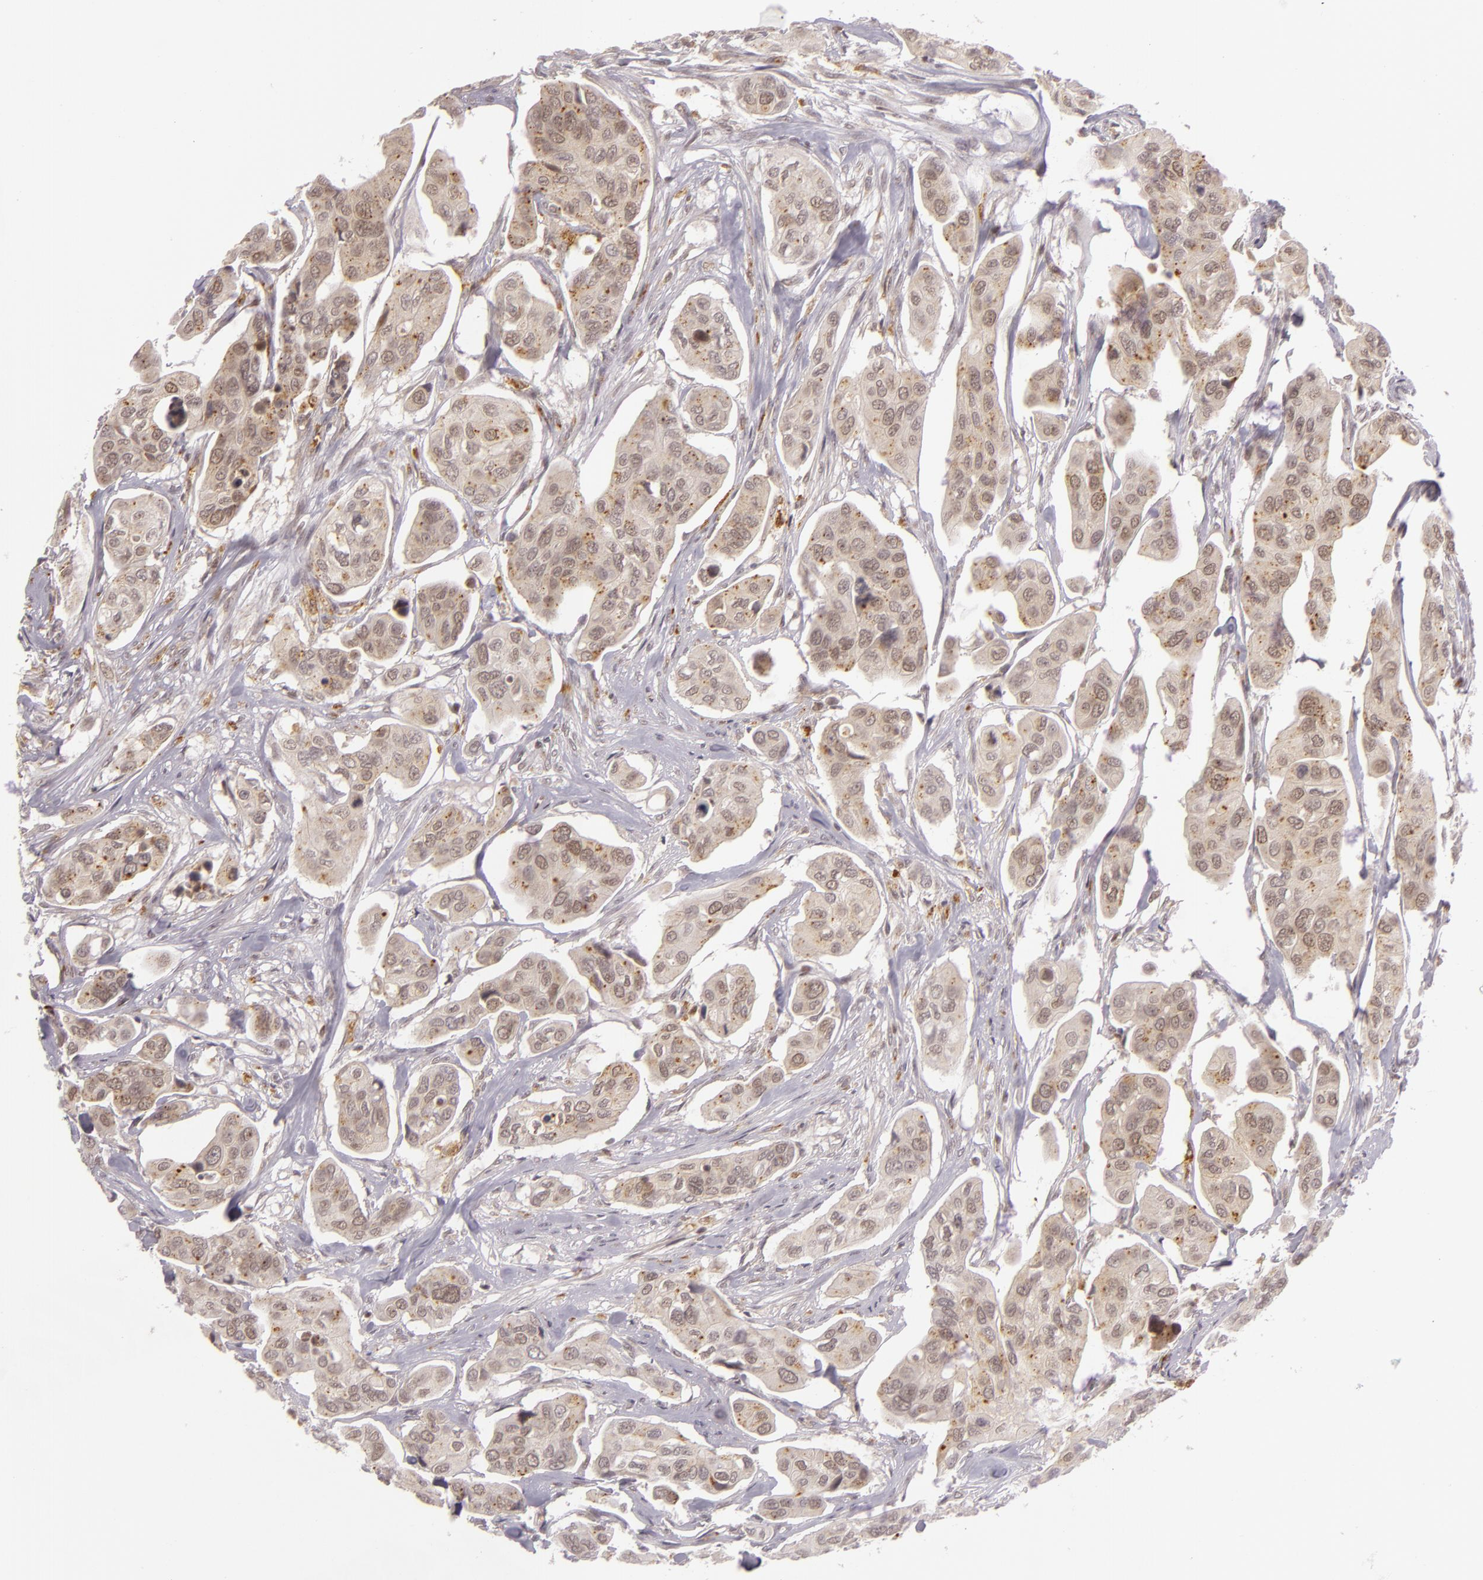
{"staining": {"intensity": "moderate", "quantity": ">75%", "location": "cytoplasmic/membranous,nuclear"}, "tissue": "urothelial cancer", "cell_type": "Tumor cells", "image_type": "cancer", "snomed": [{"axis": "morphology", "description": "Adenocarcinoma, NOS"}, {"axis": "topography", "description": "Urinary bladder"}], "caption": "Moderate cytoplasmic/membranous and nuclear protein positivity is present in approximately >75% of tumor cells in adenocarcinoma. The staining is performed using DAB brown chromogen to label protein expression. The nuclei are counter-stained blue using hematoxylin.", "gene": "ZFX", "patient": {"sex": "male", "age": 61}}